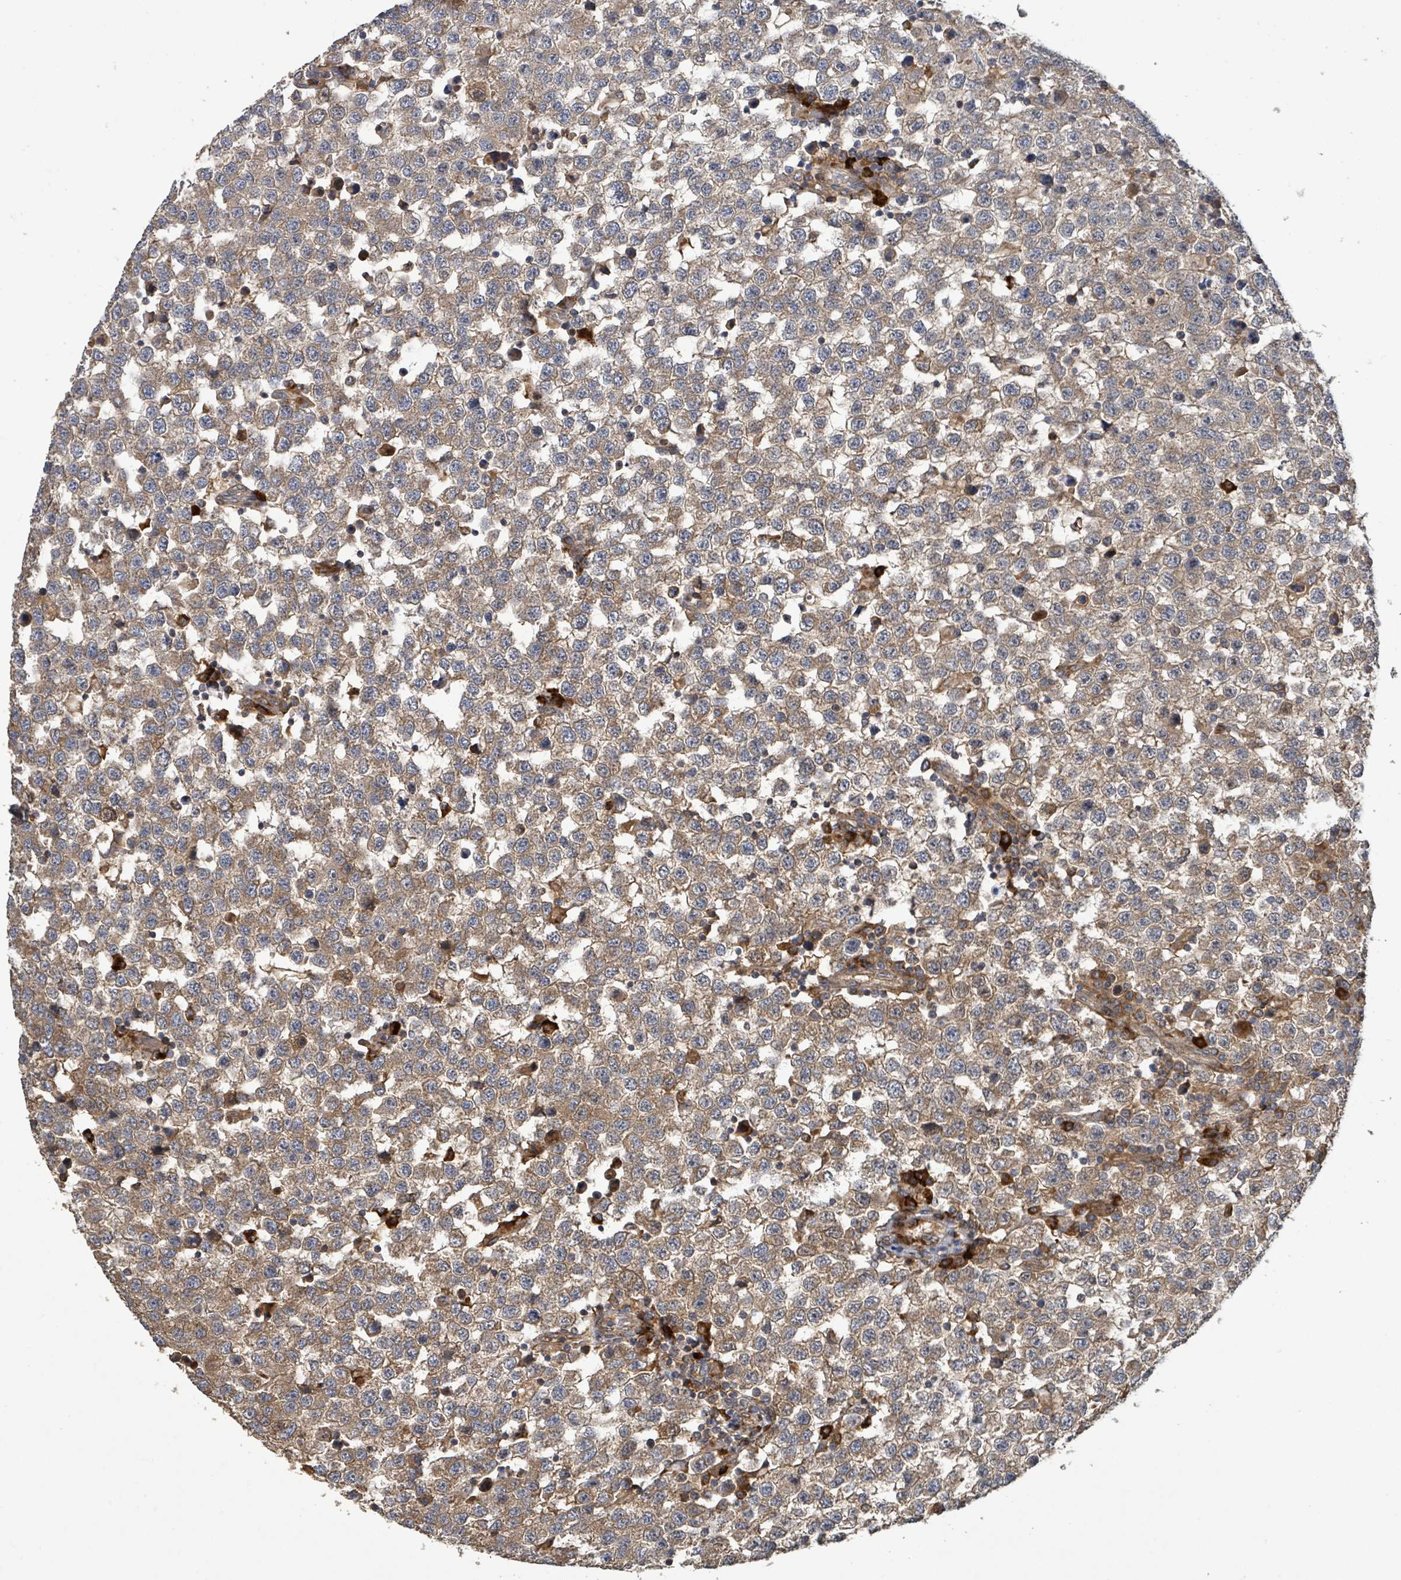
{"staining": {"intensity": "moderate", "quantity": ">75%", "location": "cytoplasmic/membranous"}, "tissue": "testis cancer", "cell_type": "Tumor cells", "image_type": "cancer", "snomed": [{"axis": "morphology", "description": "Seminoma, NOS"}, {"axis": "topography", "description": "Testis"}], "caption": "A brown stain shows moderate cytoplasmic/membranous expression of a protein in human seminoma (testis) tumor cells.", "gene": "STARD4", "patient": {"sex": "male", "age": 34}}